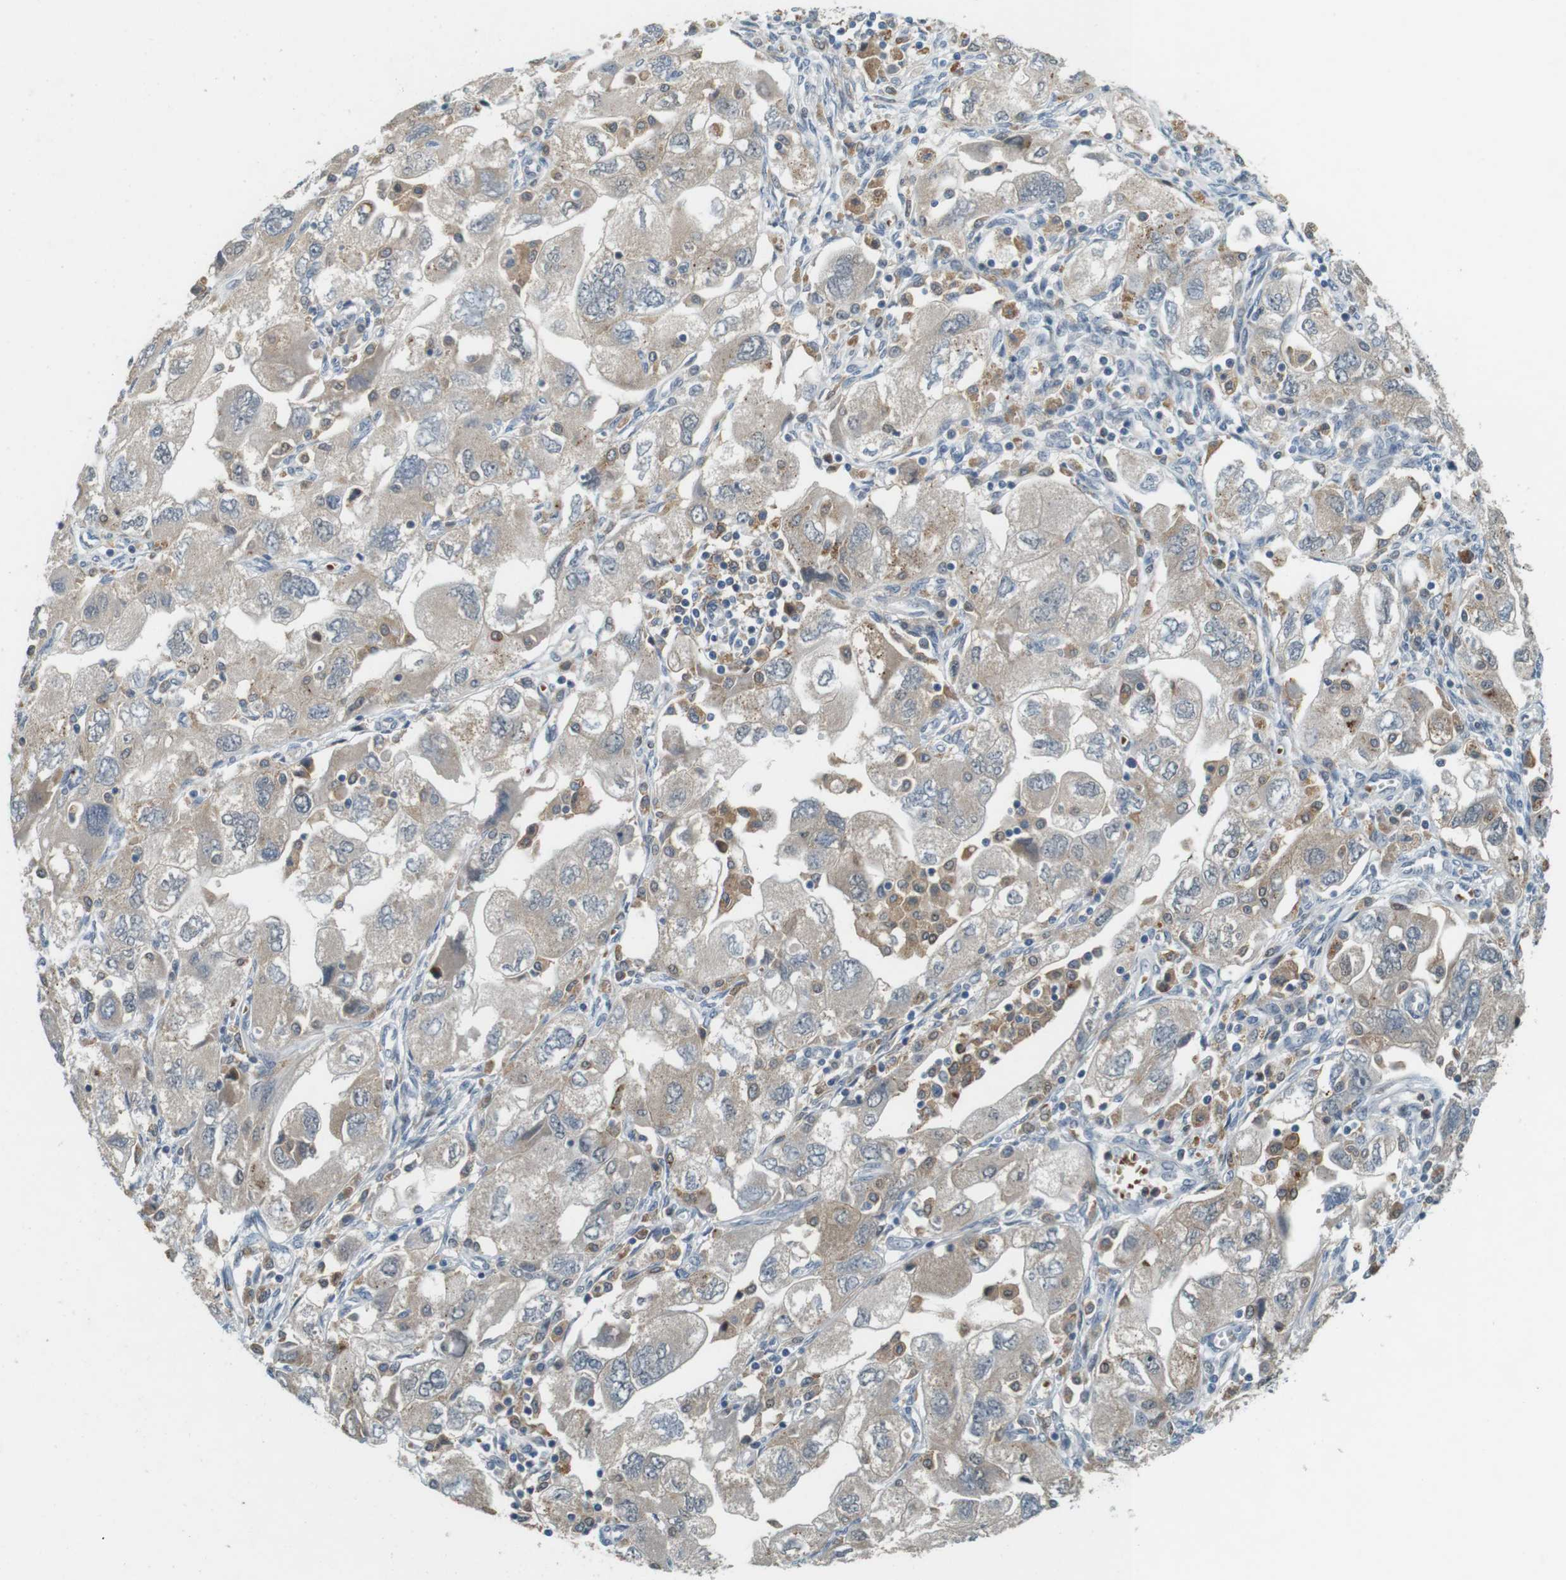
{"staining": {"intensity": "weak", "quantity": ">75%", "location": "cytoplasmic/membranous"}, "tissue": "ovarian cancer", "cell_type": "Tumor cells", "image_type": "cancer", "snomed": [{"axis": "morphology", "description": "Carcinoma, NOS"}, {"axis": "morphology", "description": "Cystadenocarcinoma, serous, NOS"}, {"axis": "topography", "description": "Ovary"}], "caption": "Protein staining reveals weak cytoplasmic/membranous positivity in approximately >75% of tumor cells in ovarian cancer.", "gene": "CDK14", "patient": {"sex": "female", "age": 69}}